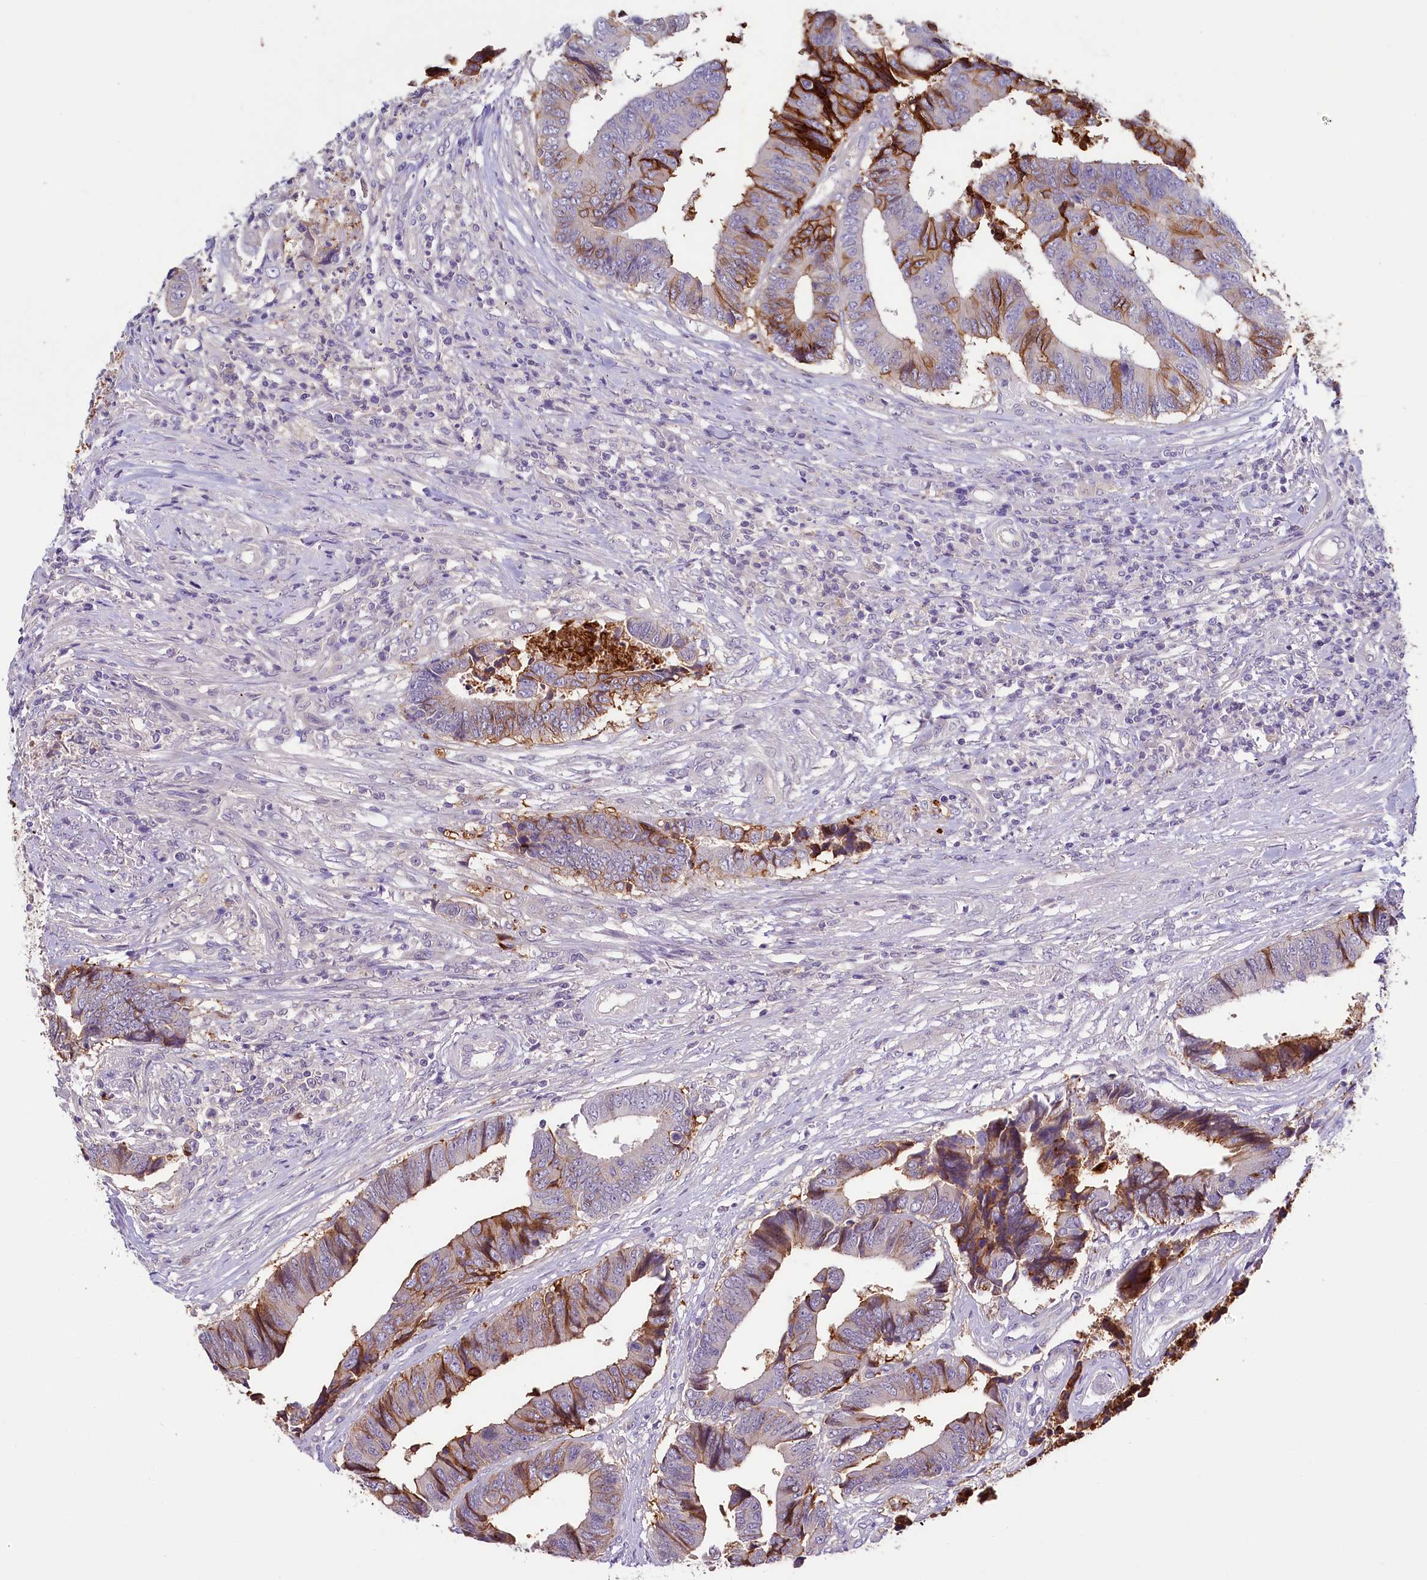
{"staining": {"intensity": "strong", "quantity": "<25%", "location": "cytoplasmic/membranous"}, "tissue": "colorectal cancer", "cell_type": "Tumor cells", "image_type": "cancer", "snomed": [{"axis": "morphology", "description": "Adenocarcinoma, NOS"}, {"axis": "topography", "description": "Rectum"}], "caption": "This histopathology image exhibits adenocarcinoma (colorectal) stained with IHC to label a protein in brown. The cytoplasmic/membranous of tumor cells show strong positivity for the protein. Nuclei are counter-stained blue.", "gene": "PDE6D", "patient": {"sex": "male", "age": 84}}